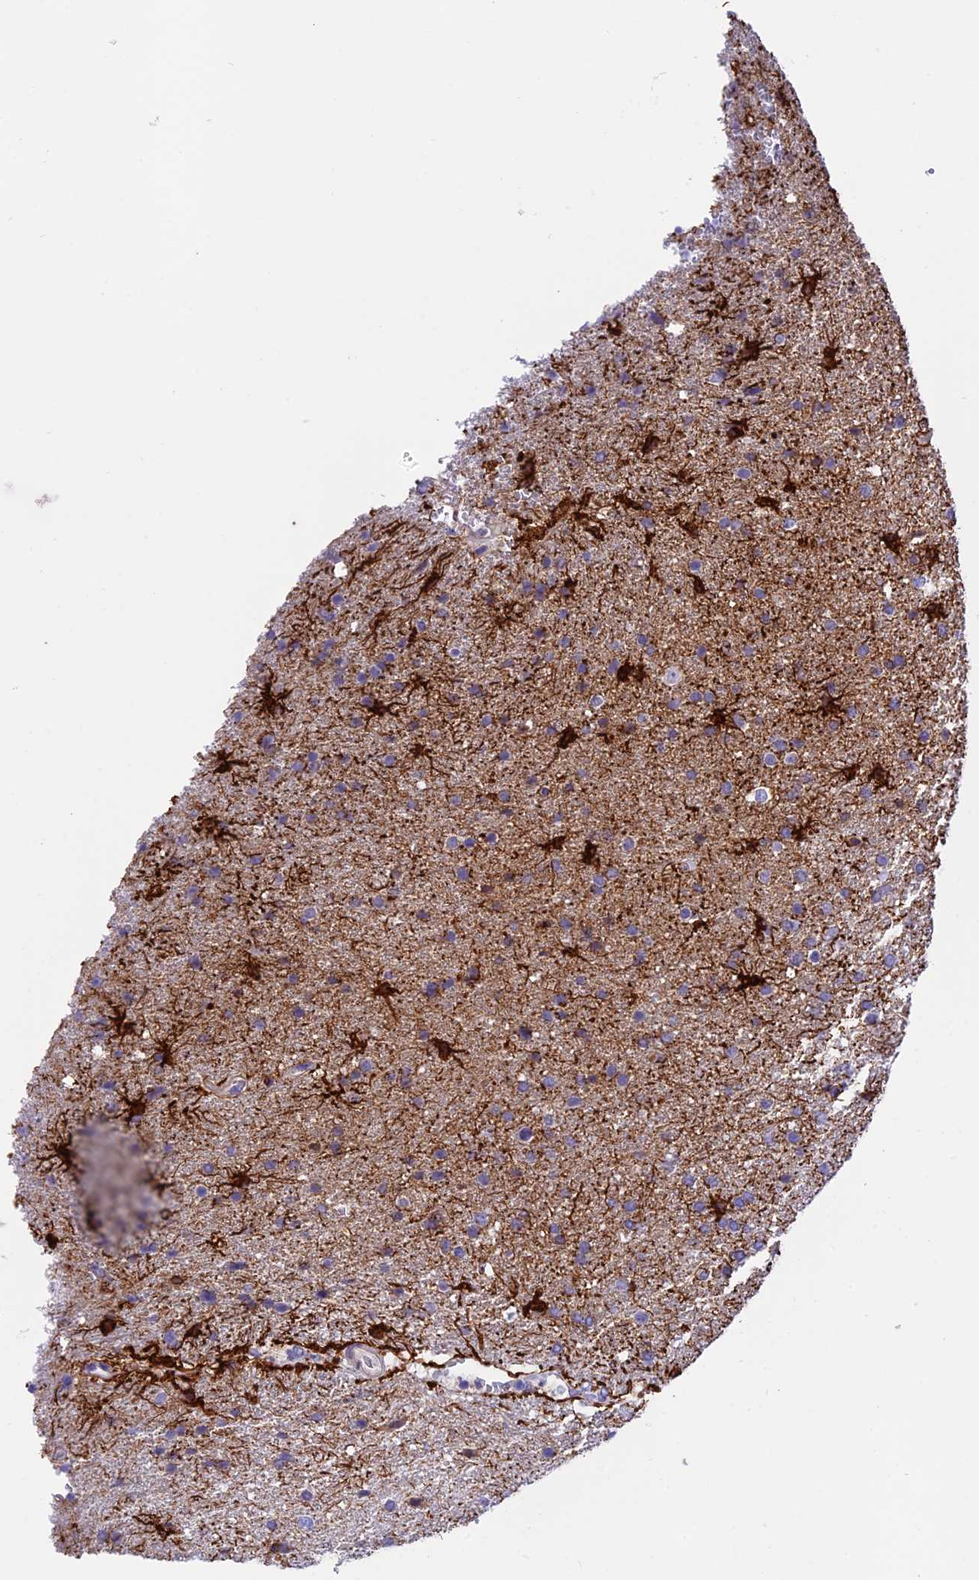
{"staining": {"intensity": "weak", "quantity": "25%-75%", "location": "cytoplasmic/membranous"}, "tissue": "glioma", "cell_type": "Tumor cells", "image_type": "cancer", "snomed": [{"axis": "morphology", "description": "Glioma, malignant, High grade"}, {"axis": "topography", "description": "Brain"}], "caption": "Immunohistochemical staining of human malignant glioma (high-grade) displays weak cytoplasmic/membranous protein positivity in about 25%-75% of tumor cells. (Stains: DAB in brown, nuclei in blue, Microscopy: brightfield microscopy at high magnification).", "gene": "C17orf67", "patient": {"sex": "male", "age": 72}}